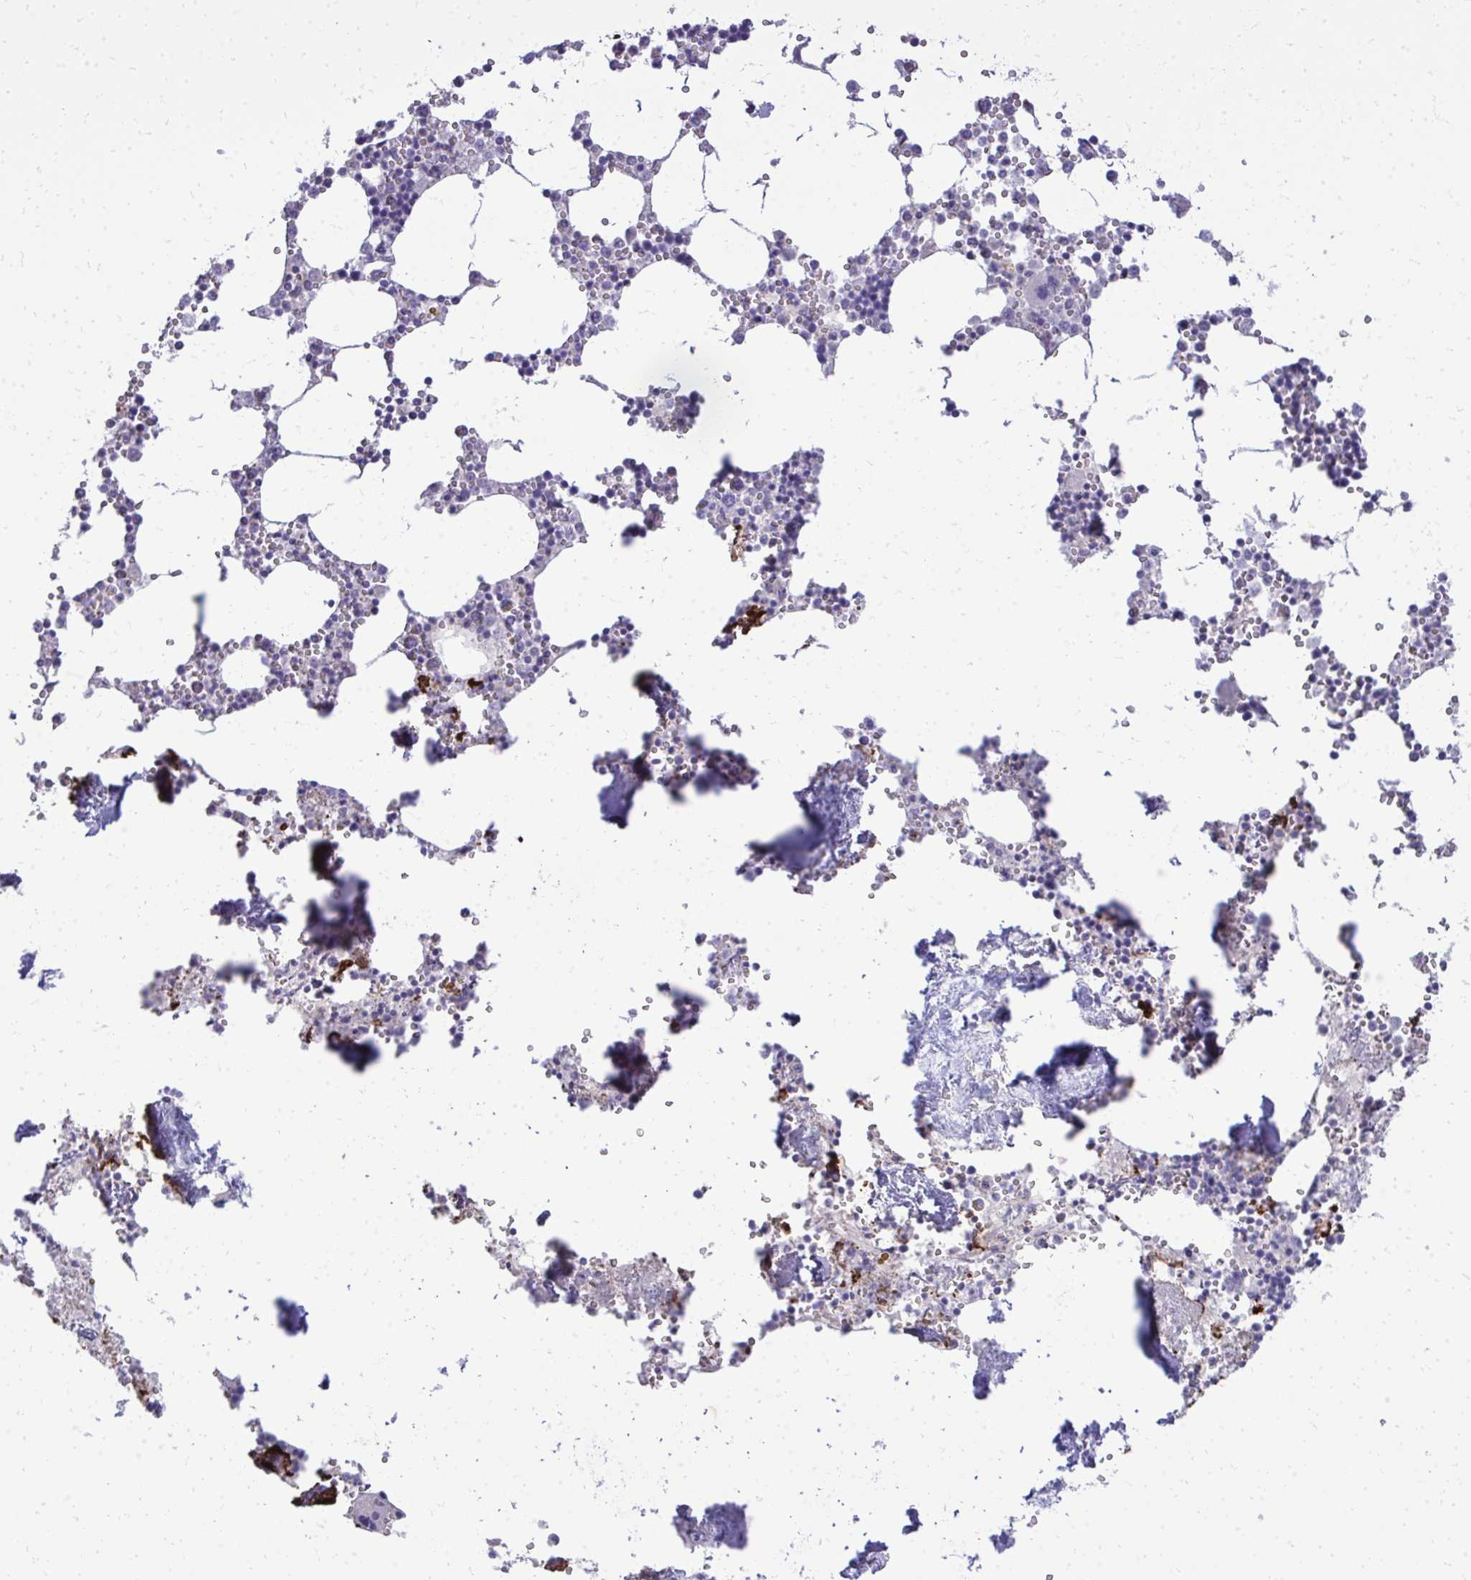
{"staining": {"intensity": "negative", "quantity": "none", "location": "none"}, "tissue": "bone marrow", "cell_type": "Hematopoietic cells", "image_type": "normal", "snomed": [{"axis": "morphology", "description": "Normal tissue, NOS"}, {"axis": "topography", "description": "Bone marrow"}], "caption": "Bone marrow stained for a protein using IHC shows no staining hematopoietic cells.", "gene": "DLX4", "patient": {"sex": "male", "age": 54}}